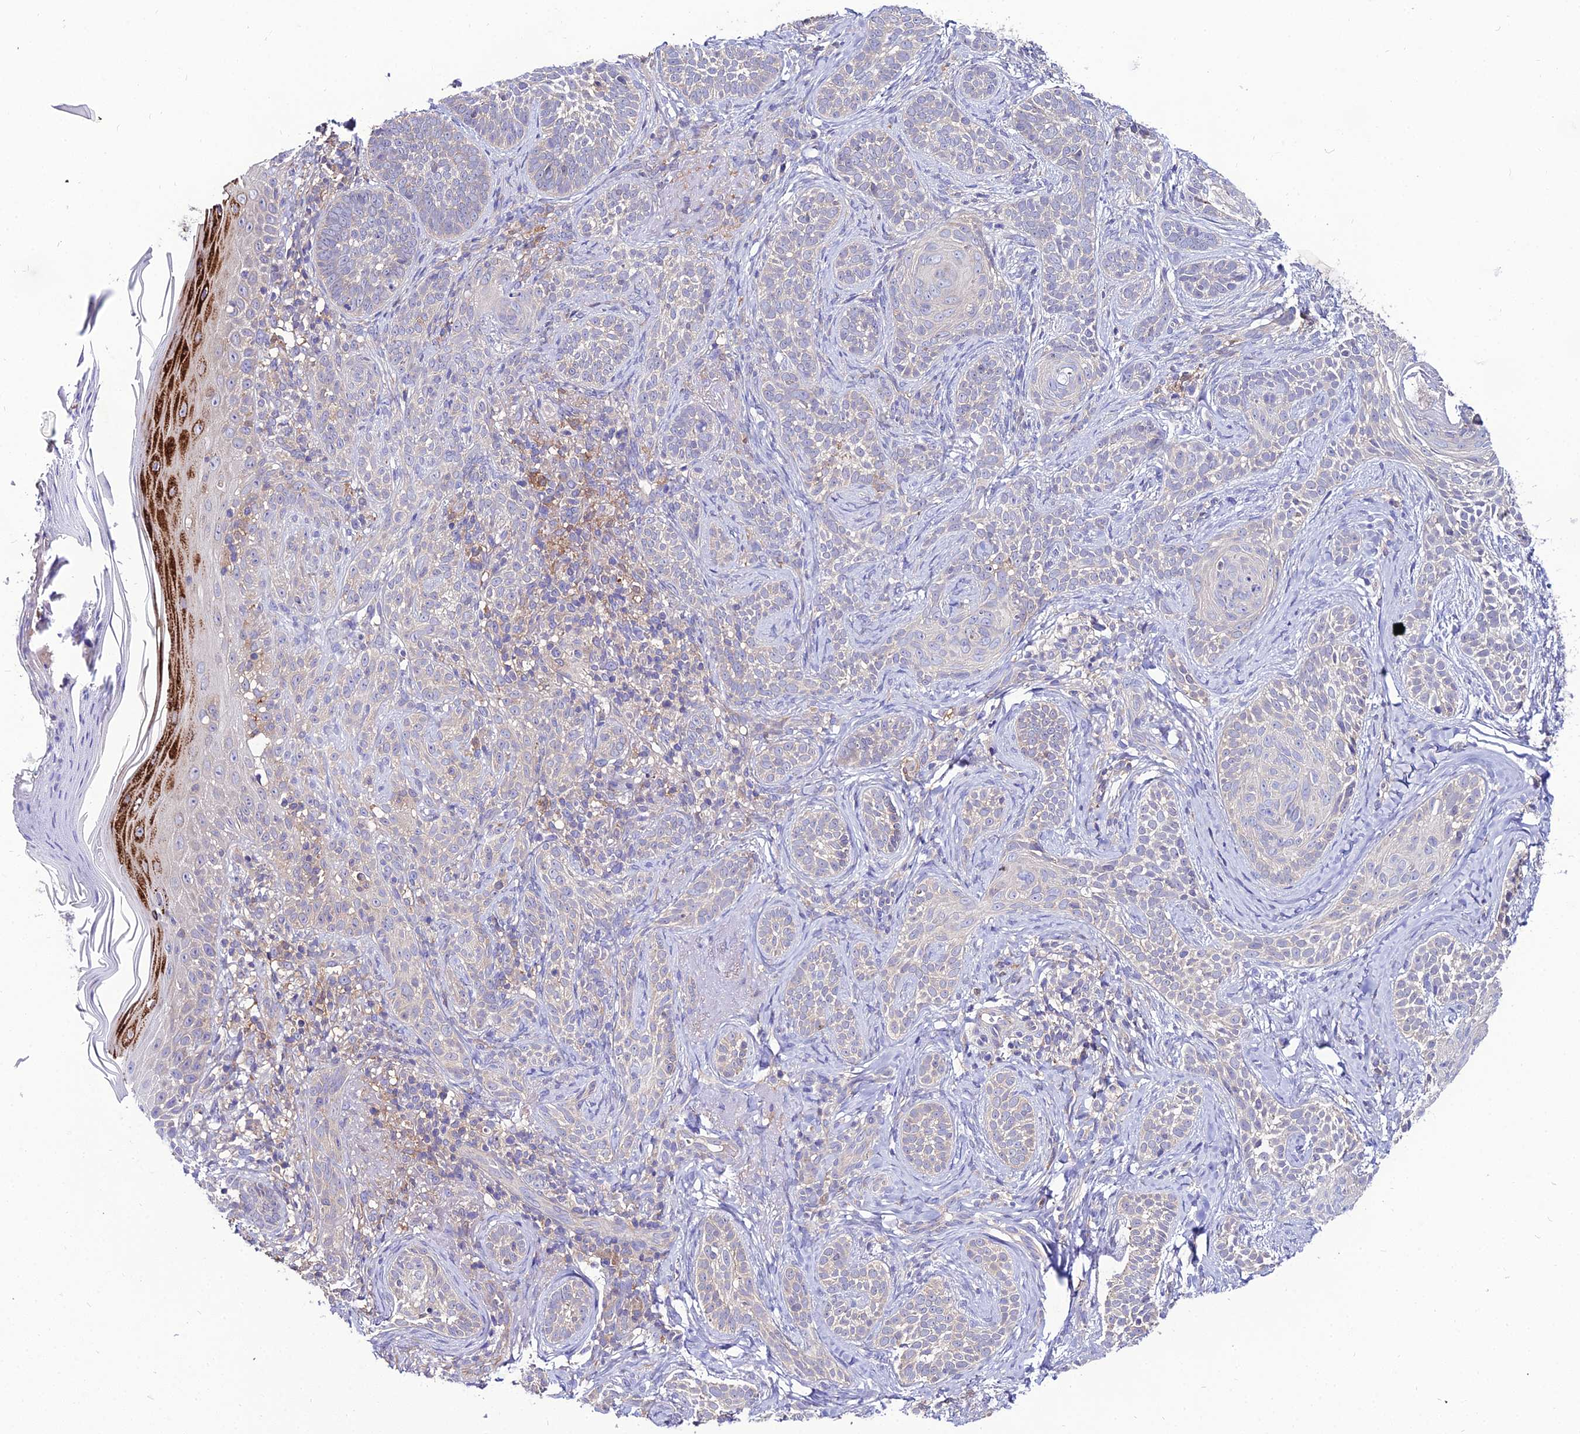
{"staining": {"intensity": "negative", "quantity": "none", "location": "none"}, "tissue": "skin cancer", "cell_type": "Tumor cells", "image_type": "cancer", "snomed": [{"axis": "morphology", "description": "Basal cell carcinoma"}, {"axis": "topography", "description": "Skin"}], "caption": "DAB immunohistochemical staining of human skin cancer exhibits no significant expression in tumor cells.", "gene": "C2orf69", "patient": {"sex": "male", "age": 71}}